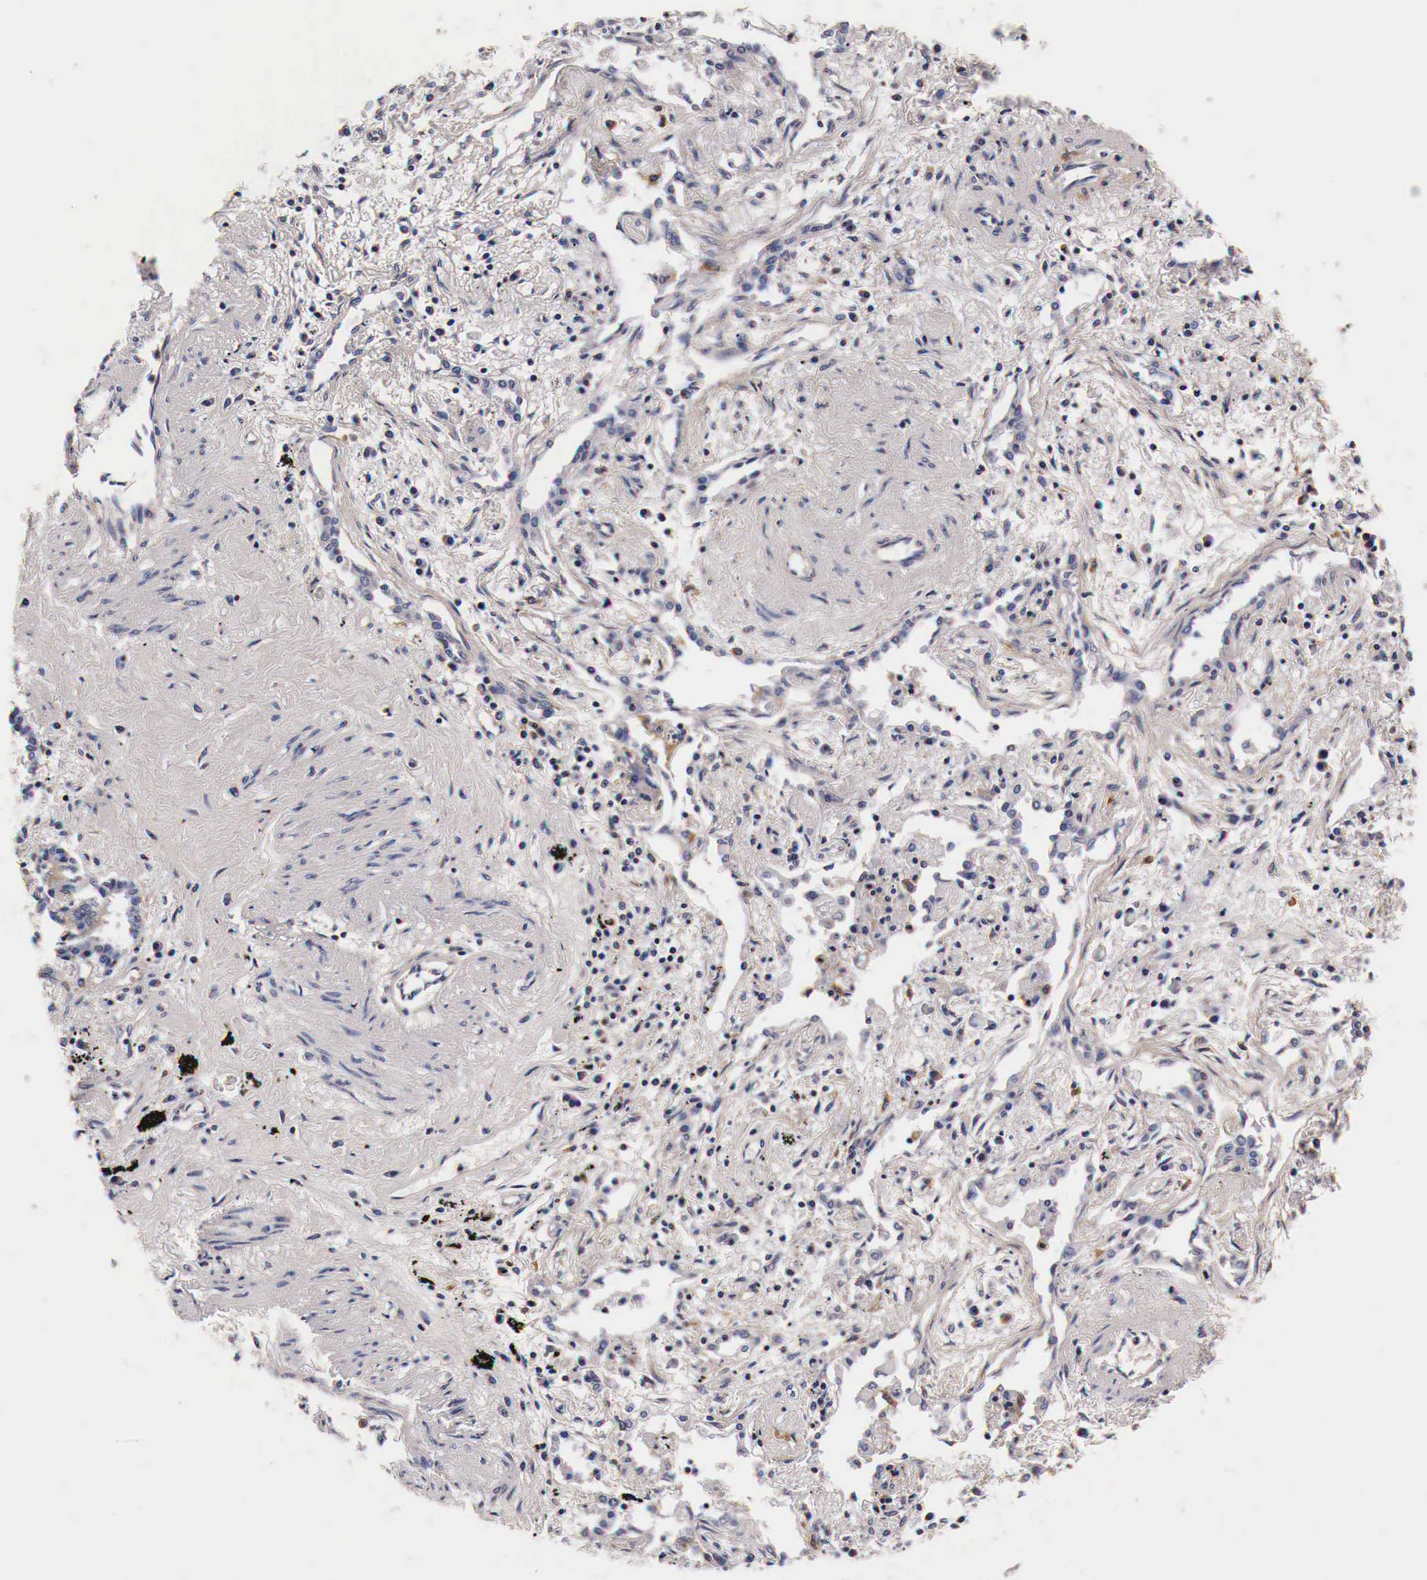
{"staining": {"intensity": "negative", "quantity": "none", "location": "none"}, "tissue": "lung cancer", "cell_type": "Tumor cells", "image_type": "cancer", "snomed": [{"axis": "morphology", "description": "Adenocarcinoma, NOS"}, {"axis": "topography", "description": "Lung"}], "caption": "IHC image of neoplastic tissue: human lung cancer (adenocarcinoma) stained with DAB (3,3'-diaminobenzidine) shows no significant protein positivity in tumor cells. (DAB (3,3'-diaminobenzidine) immunohistochemistry with hematoxylin counter stain).", "gene": "RP2", "patient": {"sex": "male", "age": 60}}